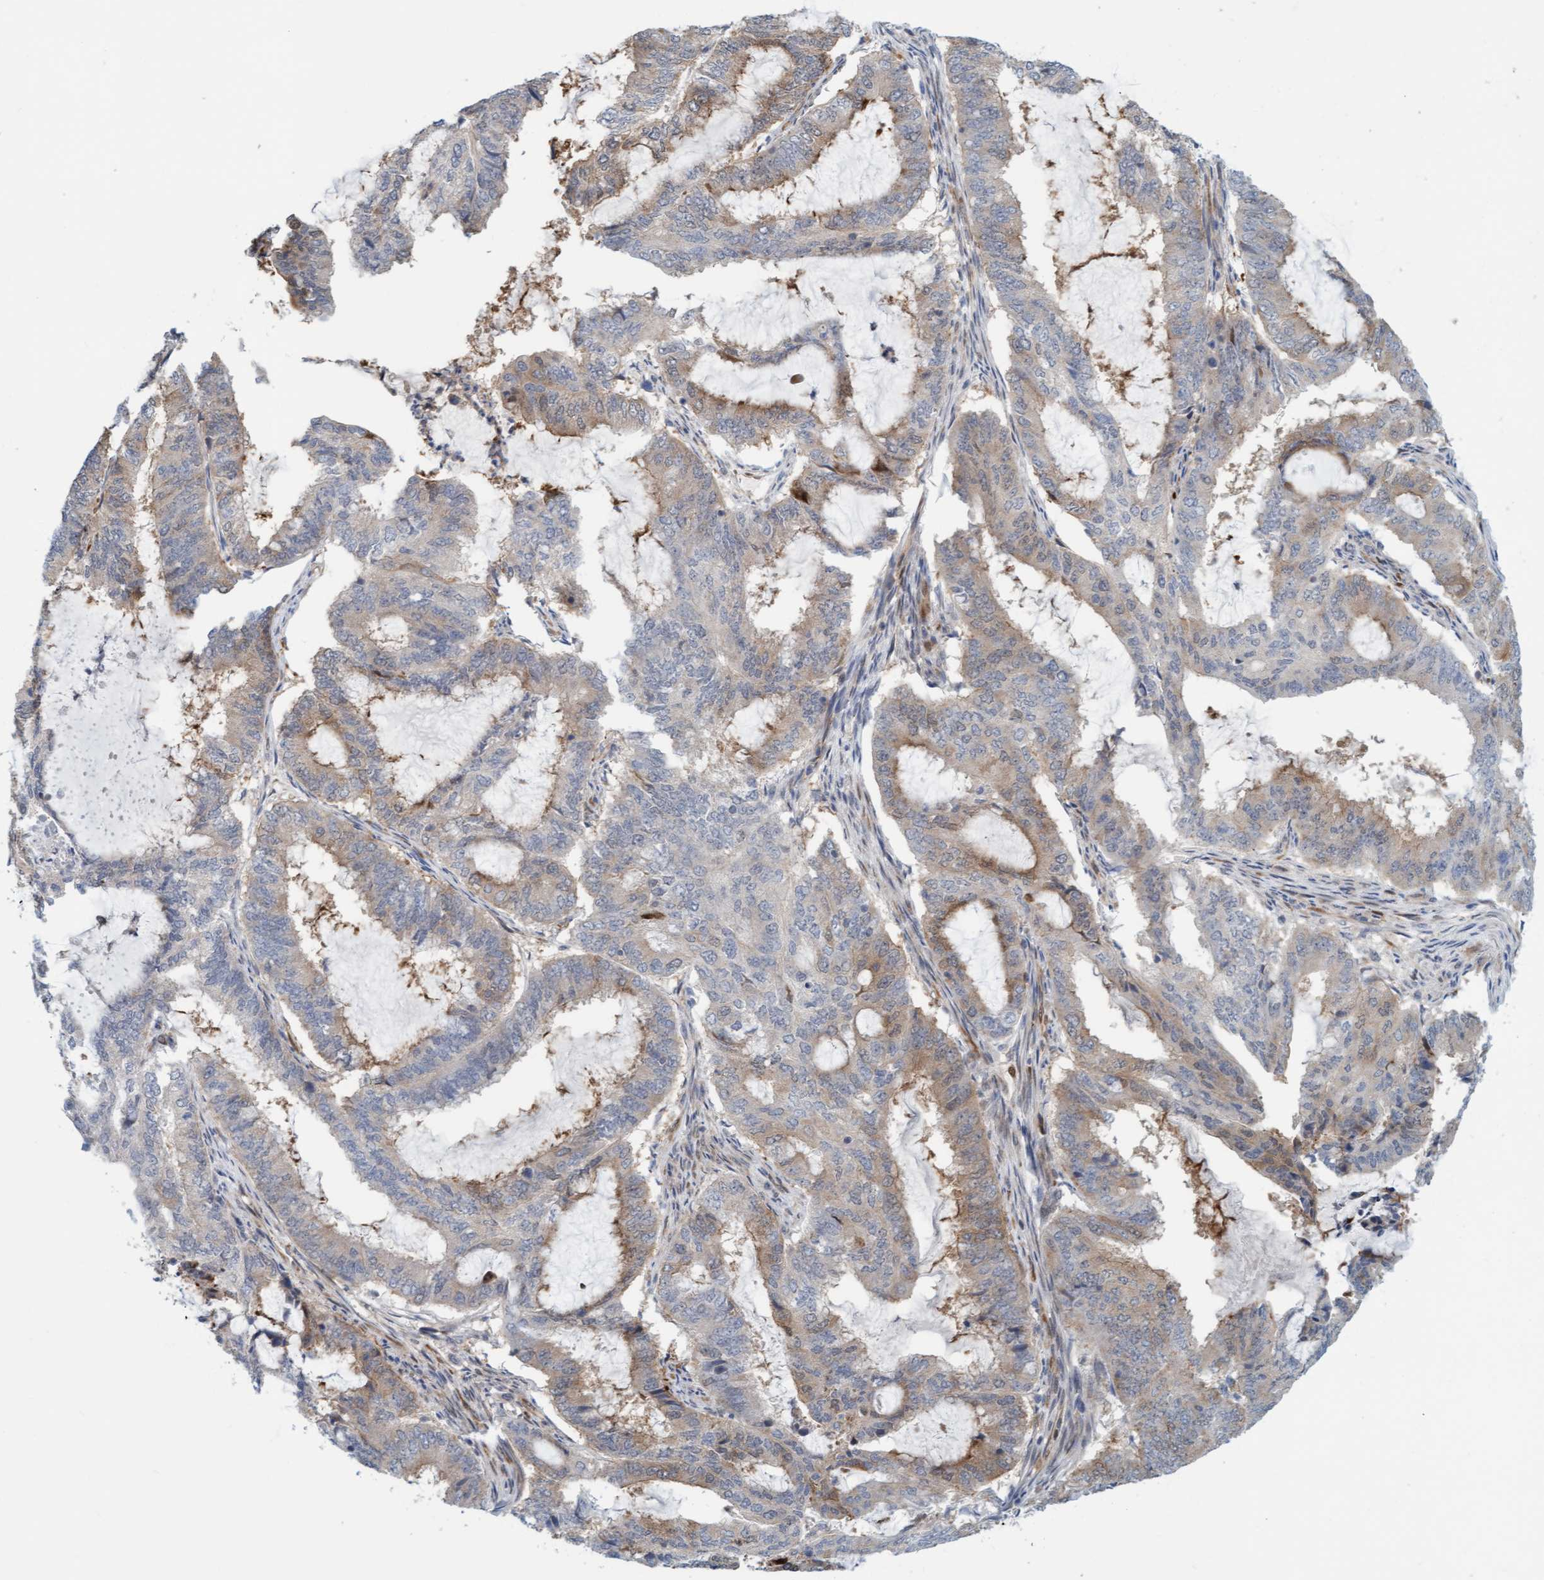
{"staining": {"intensity": "weak", "quantity": "<25%", "location": "cytoplasmic/membranous"}, "tissue": "endometrial cancer", "cell_type": "Tumor cells", "image_type": "cancer", "snomed": [{"axis": "morphology", "description": "Adenocarcinoma, NOS"}, {"axis": "topography", "description": "Endometrium"}], "caption": "An immunohistochemistry (IHC) micrograph of endometrial cancer (adenocarcinoma) is shown. There is no staining in tumor cells of endometrial cancer (adenocarcinoma).", "gene": "EIF4EBP1", "patient": {"sex": "female", "age": 51}}